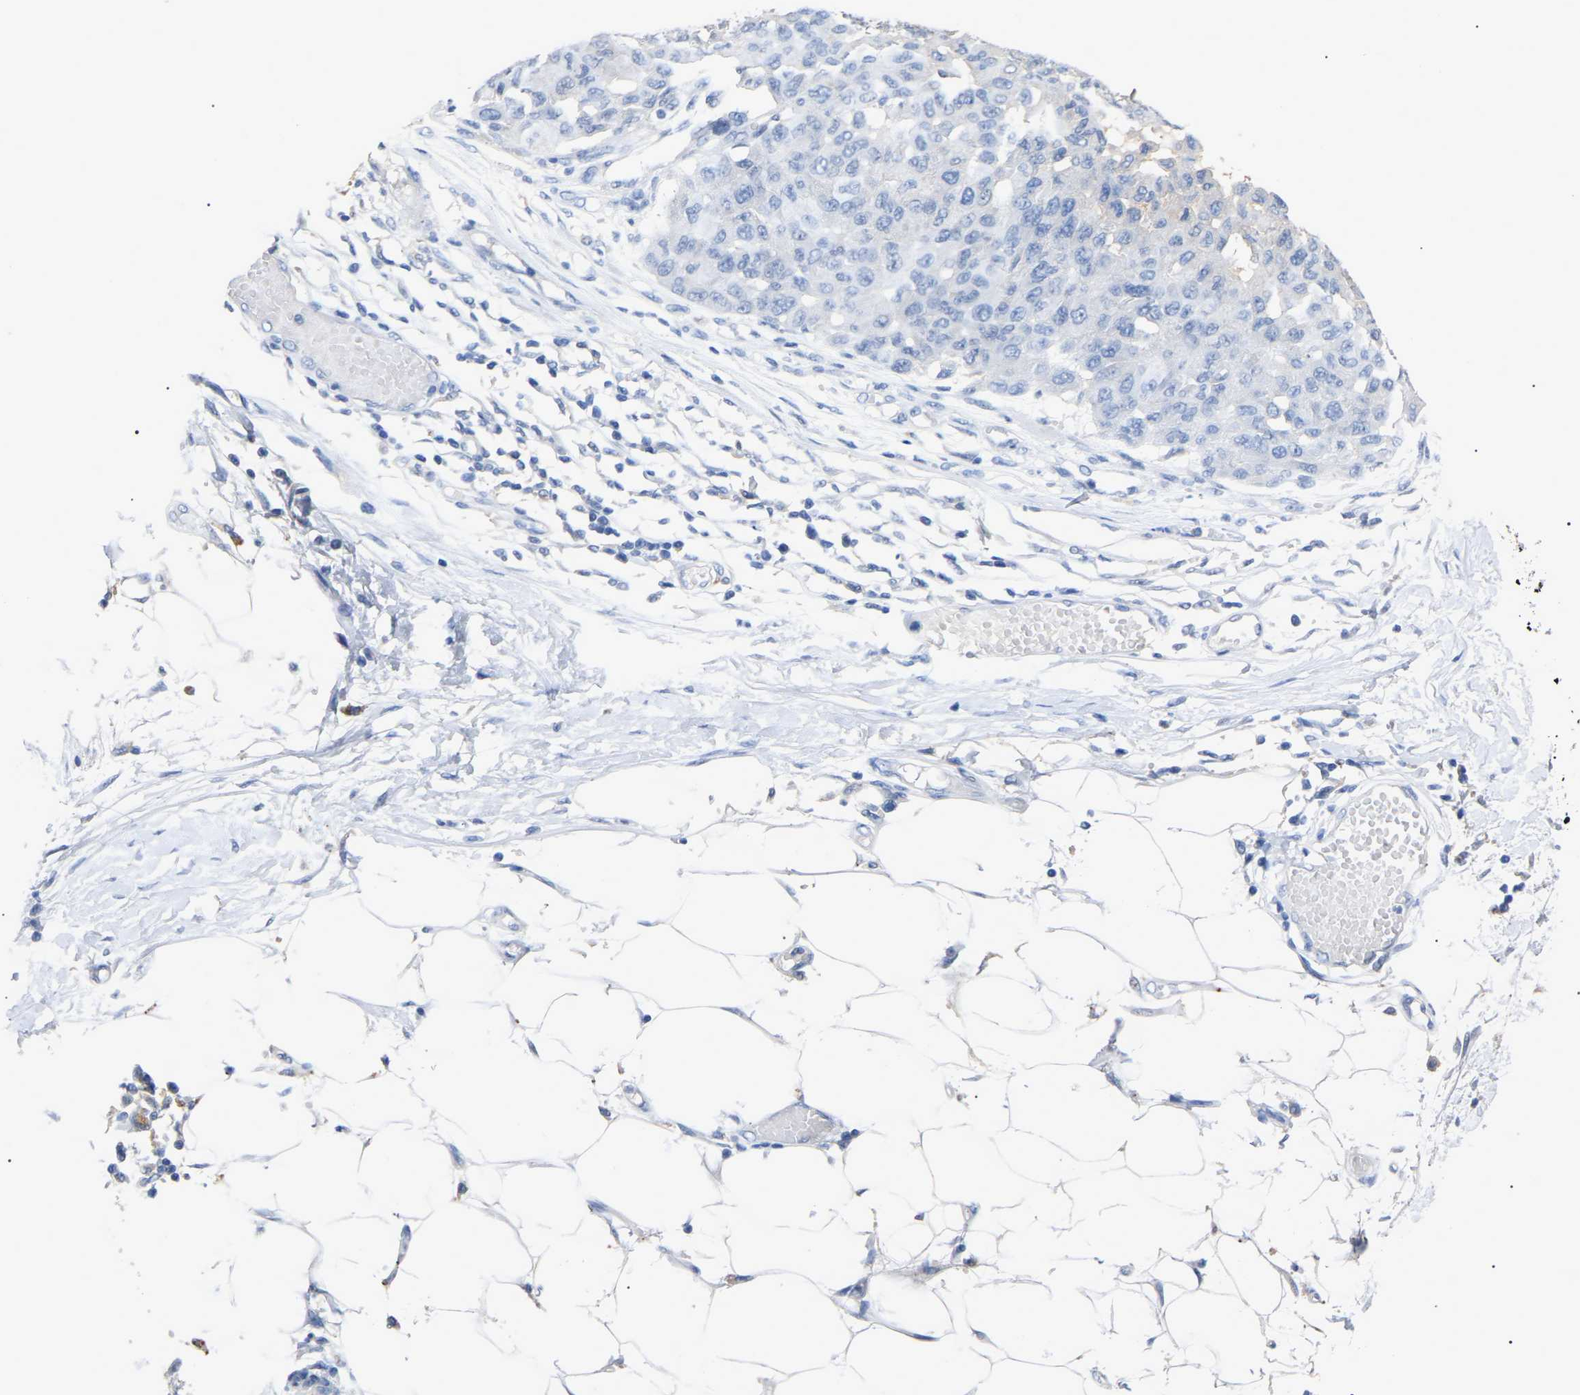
{"staining": {"intensity": "negative", "quantity": "none", "location": "none"}, "tissue": "melanoma", "cell_type": "Tumor cells", "image_type": "cancer", "snomed": [{"axis": "morphology", "description": "Normal tissue, NOS"}, {"axis": "morphology", "description": "Malignant melanoma, NOS"}, {"axis": "topography", "description": "Skin"}], "caption": "DAB (3,3'-diaminobenzidine) immunohistochemical staining of human malignant melanoma reveals no significant expression in tumor cells.", "gene": "SMPD2", "patient": {"sex": "male", "age": 62}}